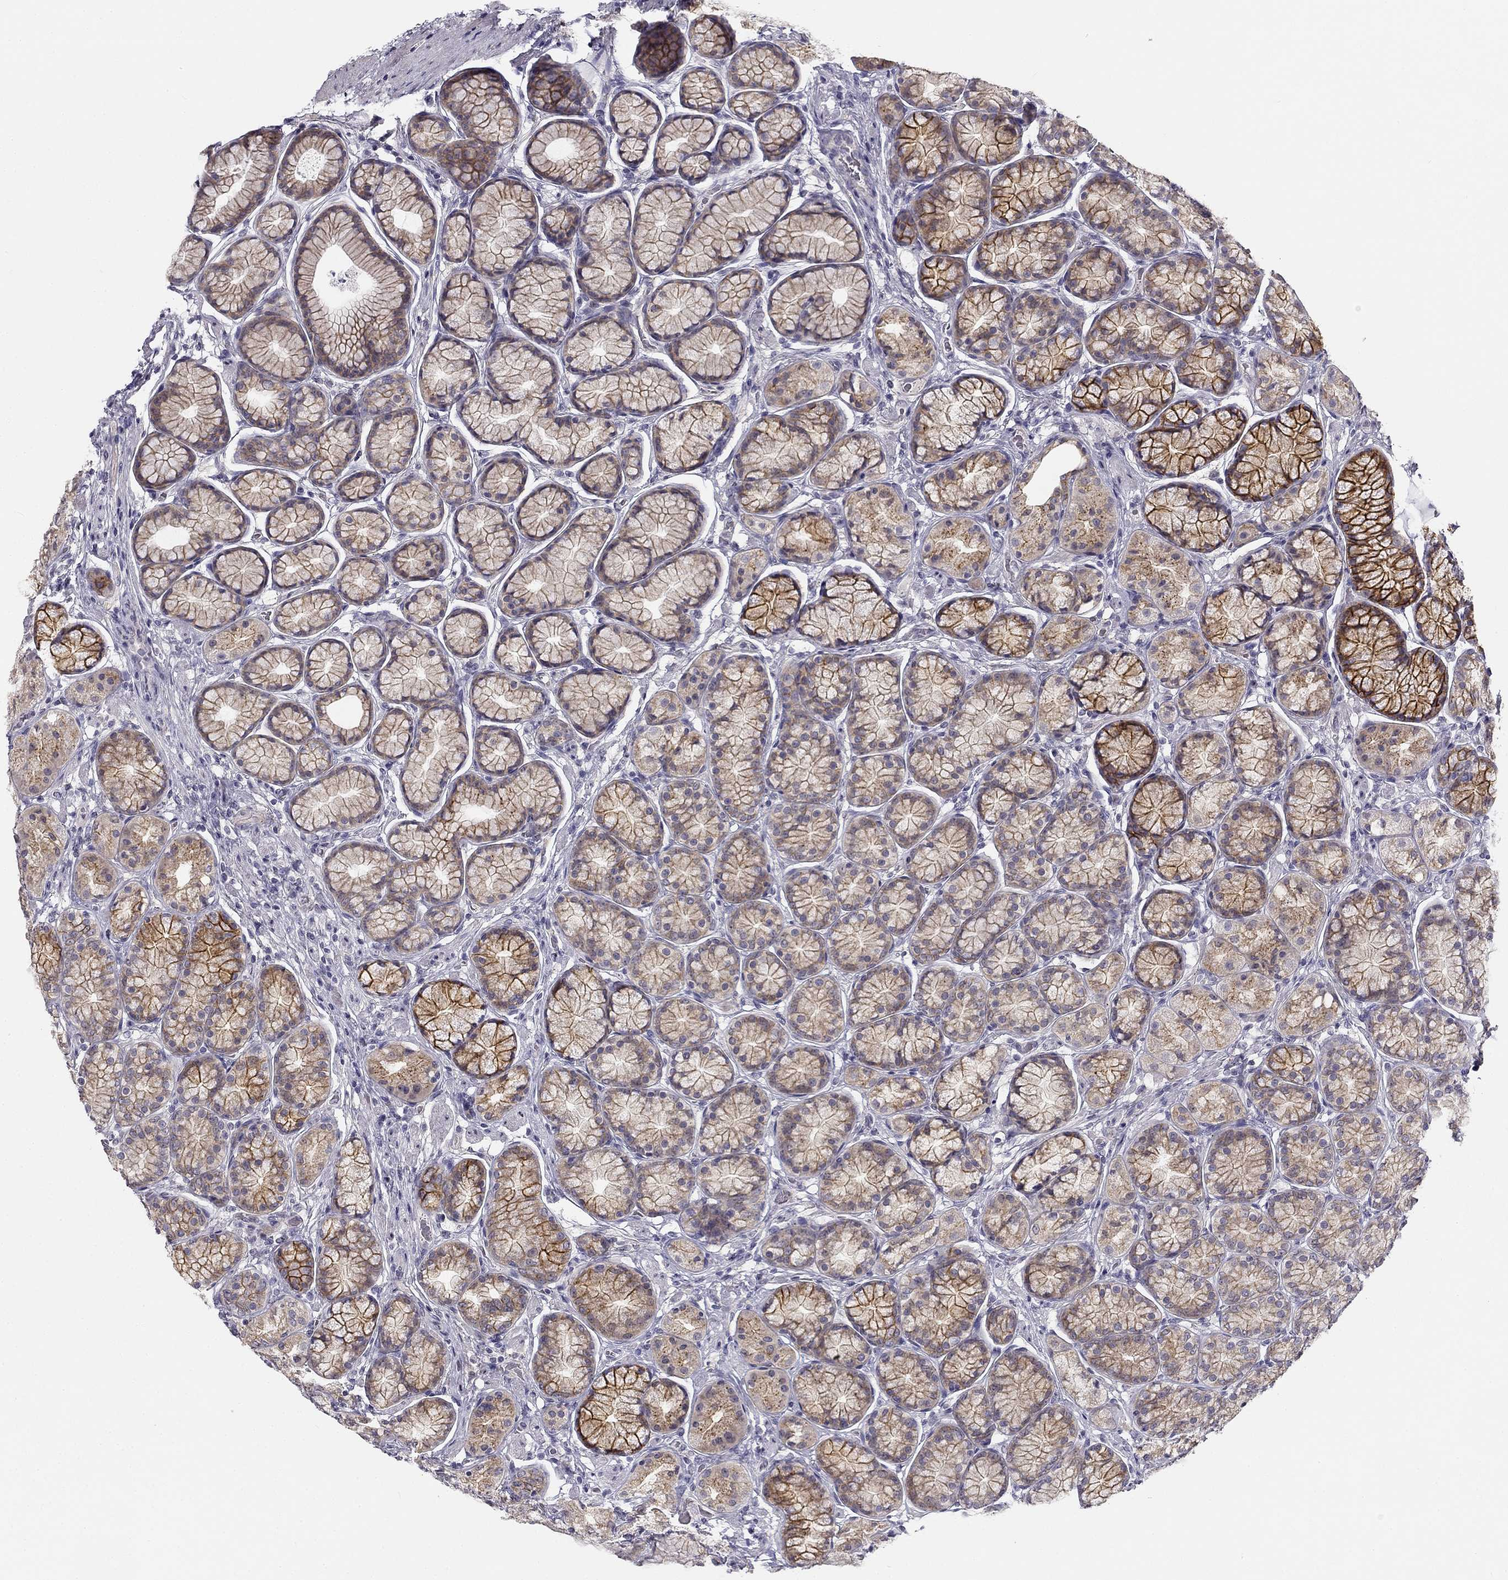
{"staining": {"intensity": "strong", "quantity": "<25%", "location": "cytoplasmic/membranous"}, "tissue": "stomach", "cell_type": "Glandular cells", "image_type": "normal", "snomed": [{"axis": "morphology", "description": "Normal tissue, NOS"}, {"axis": "morphology", "description": "Adenocarcinoma, NOS"}, {"axis": "morphology", "description": "Adenocarcinoma, High grade"}, {"axis": "topography", "description": "Stomach, upper"}, {"axis": "topography", "description": "Stomach"}], "caption": "Strong cytoplasmic/membranous staining is identified in about <25% of glandular cells in normal stomach.", "gene": "CNR1", "patient": {"sex": "female", "age": 65}}